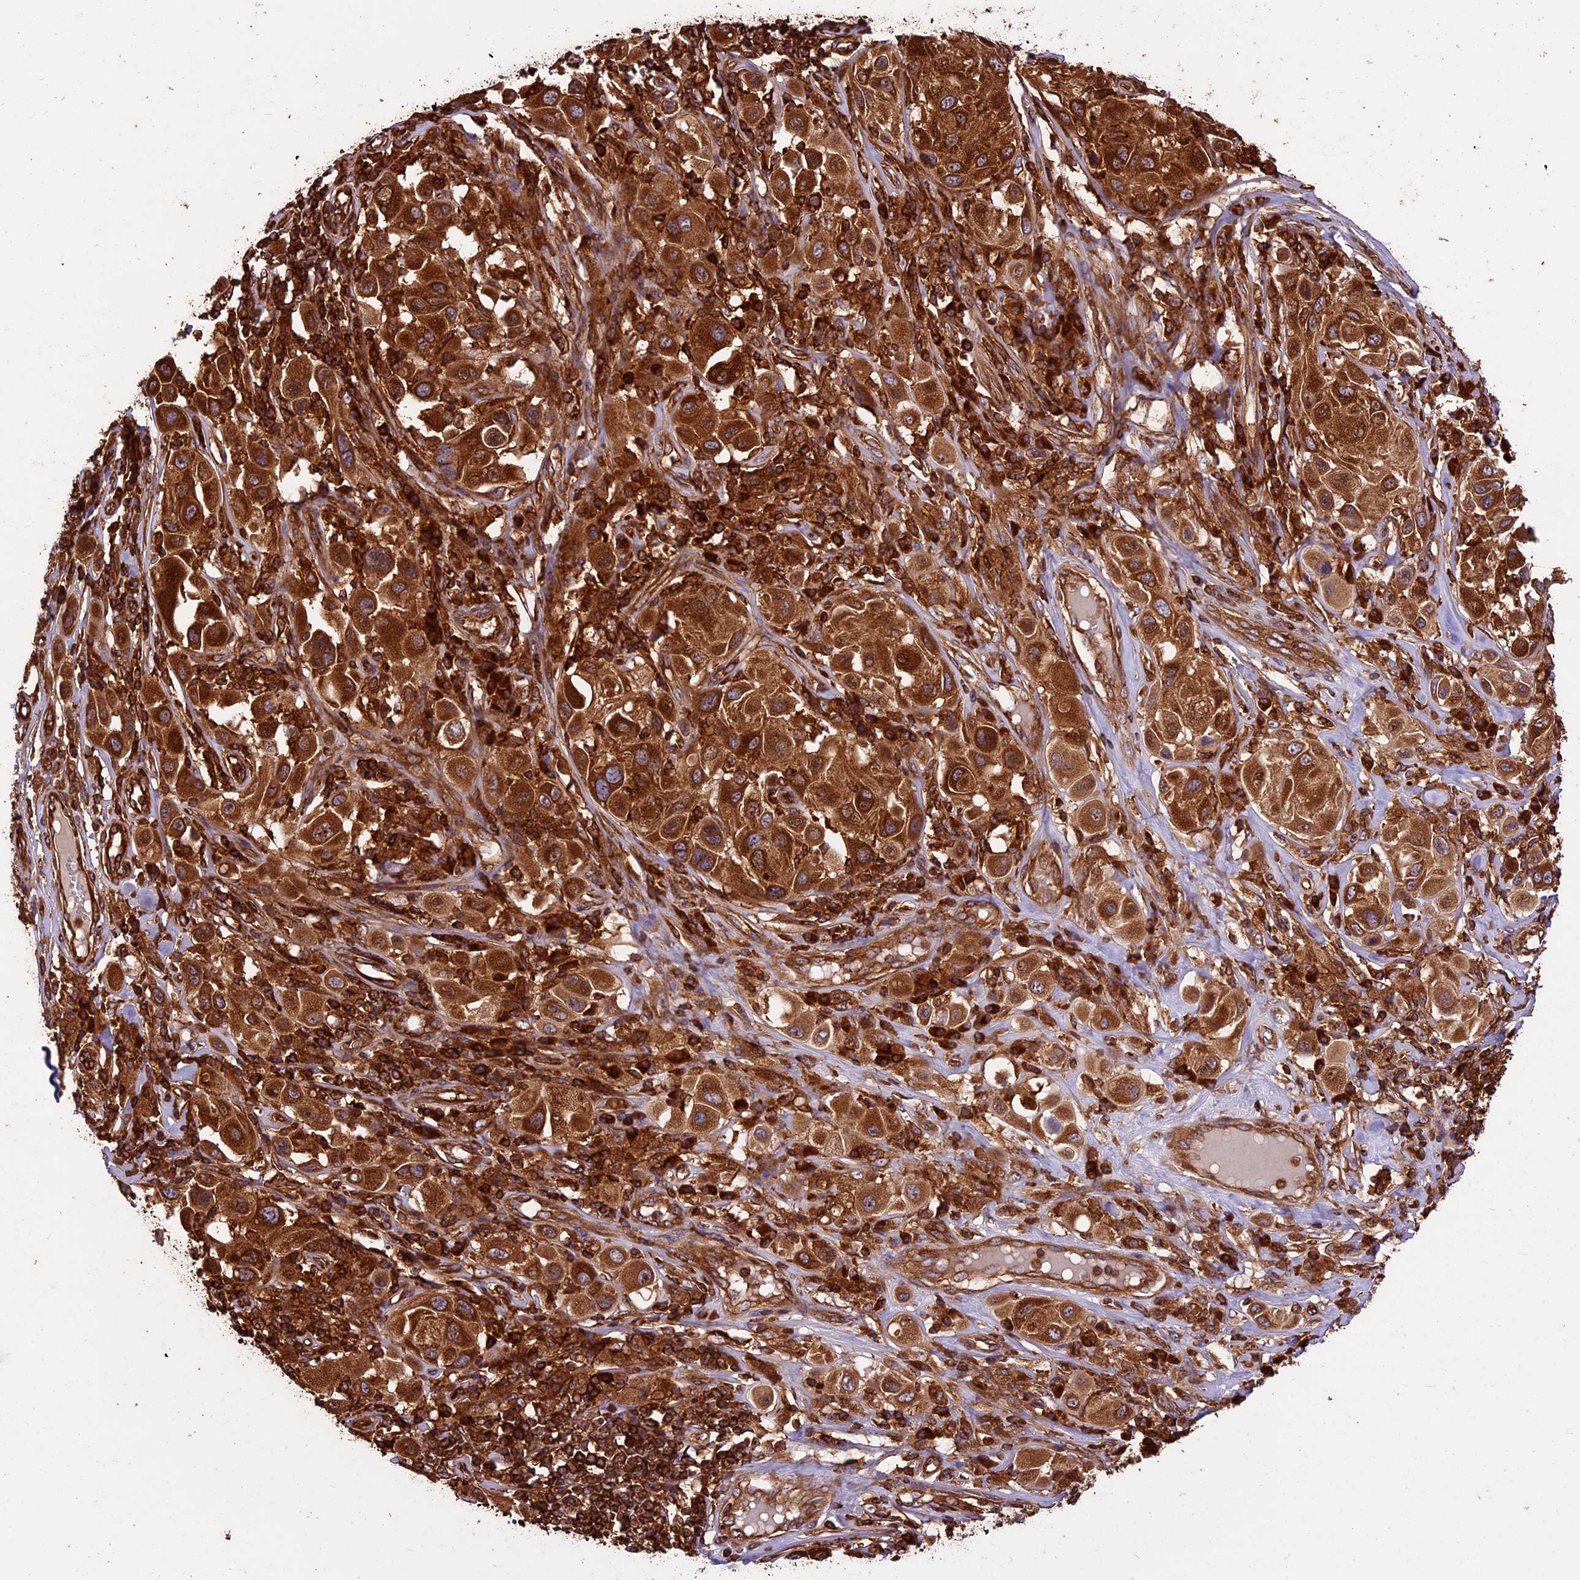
{"staining": {"intensity": "strong", "quantity": ">75%", "location": "cytoplasmic/membranous"}, "tissue": "melanoma", "cell_type": "Tumor cells", "image_type": "cancer", "snomed": [{"axis": "morphology", "description": "Malignant melanoma, Metastatic site"}, {"axis": "topography", "description": "Skin"}], "caption": "A high-resolution image shows immunohistochemistry (IHC) staining of malignant melanoma (metastatic site), which demonstrates strong cytoplasmic/membranous expression in about >75% of tumor cells.", "gene": "KARS1", "patient": {"sex": "male", "age": 41}}